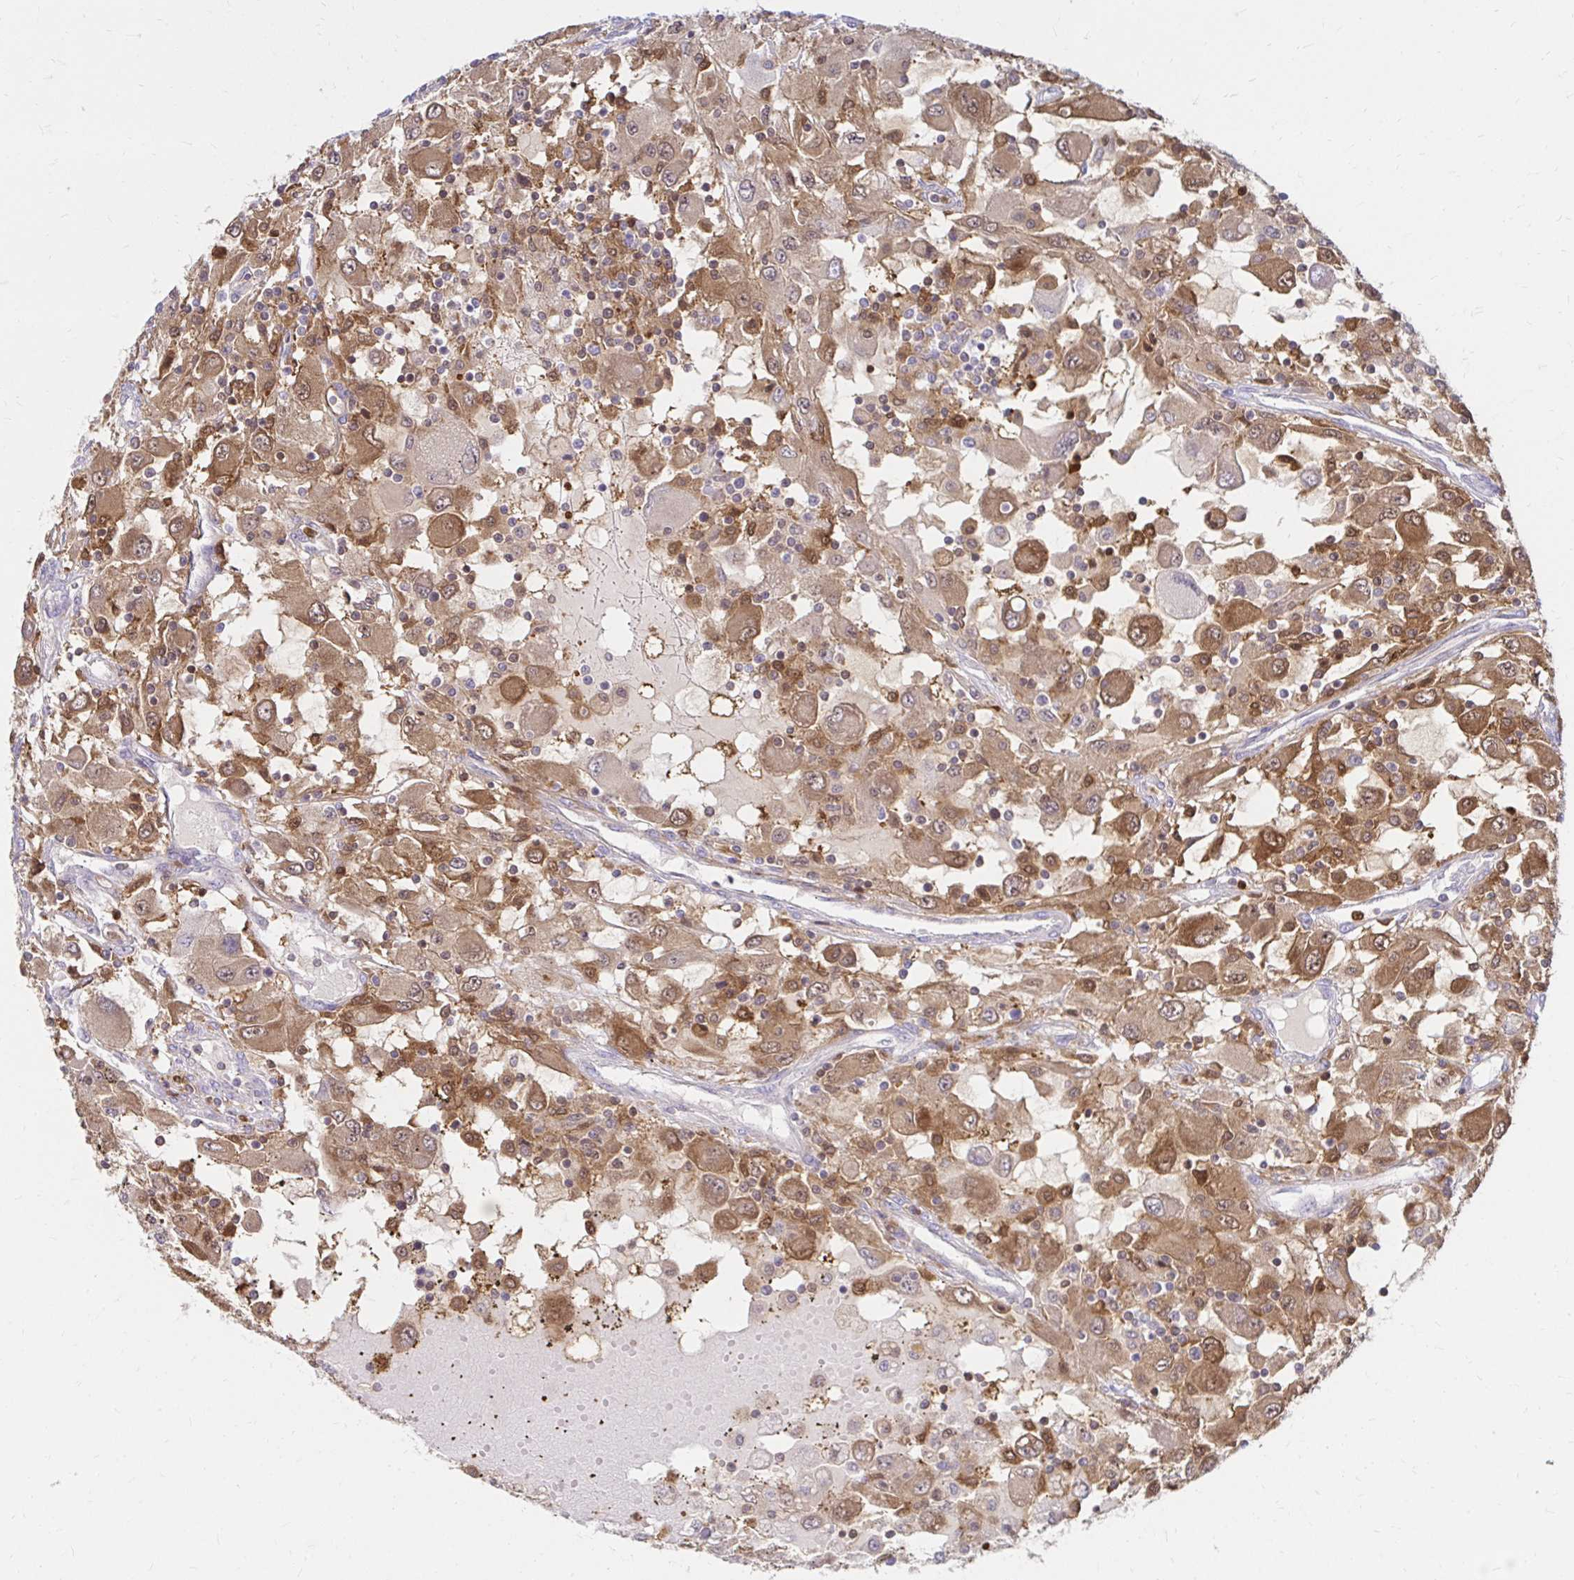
{"staining": {"intensity": "moderate", "quantity": ">75%", "location": "cytoplasmic/membranous"}, "tissue": "renal cancer", "cell_type": "Tumor cells", "image_type": "cancer", "snomed": [{"axis": "morphology", "description": "Adenocarcinoma, NOS"}, {"axis": "topography", "description": "Kidney"}], "caption": "DAB immunohistochemical staining of renal cancer demonstrates moderate cytoplasmic/membranous protein positivity in approximately >75% of tumor cells. (IHC, brightfield microscopy, high magnification).", "gene": "PYCARD", "patient": {"sex": "female", "age": 67}}